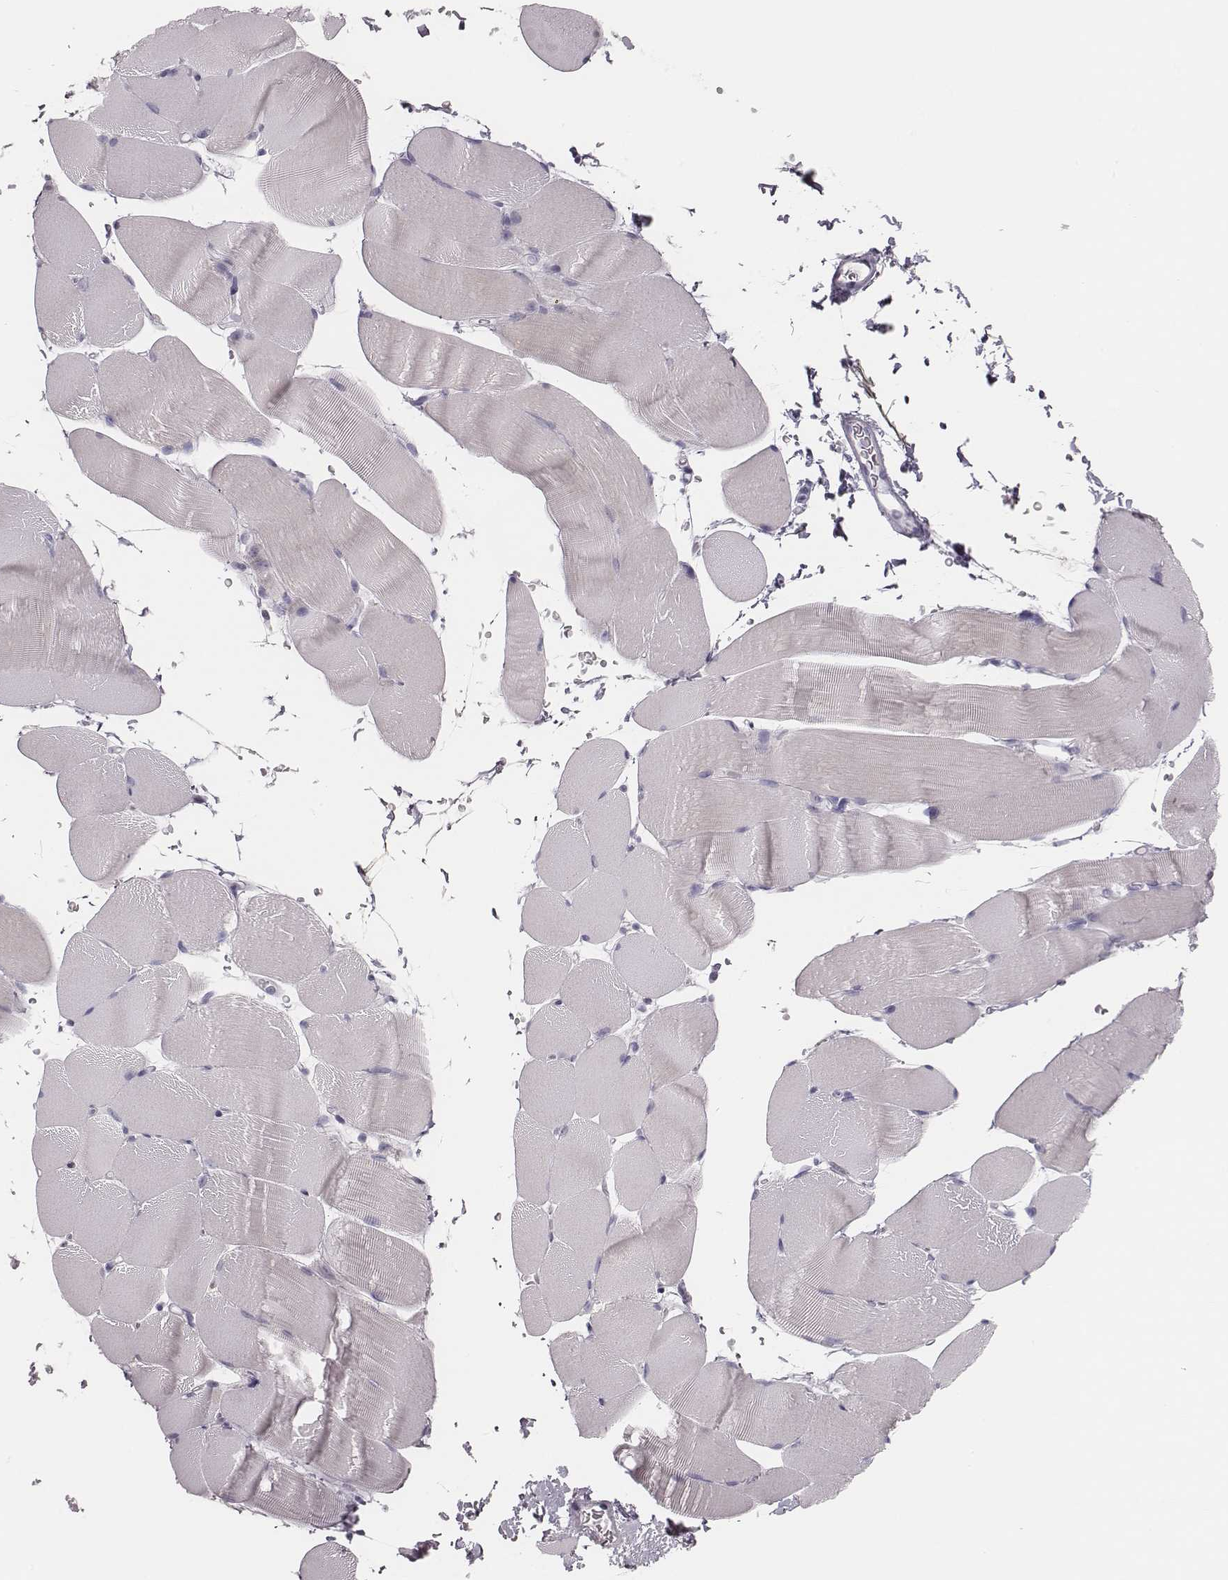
{"staining": {"intensity": "negative", "quantity": "none", "location": "none"}, "tissue": "skeletal muscle", "cell_type": "Myocytes", "image_type": "normal", "snomed": [{"axis": "morphology", "description": "Normal tissue, NOS"}, {"axis": "topography", "description": "Skeletal muscle"}], "caption": "Skeletal muscle was stained to show a protein in brown. There is no significant expression in myocytes. Brightfield microscopy of immunohistochemistry stained with DAB (3,3'-diaminobenzidine) (brown) and hematoxylin (blue), captured at high magnification.", "gene": "ADGRF4", "patient": {"sex": "female", "age": 37}}